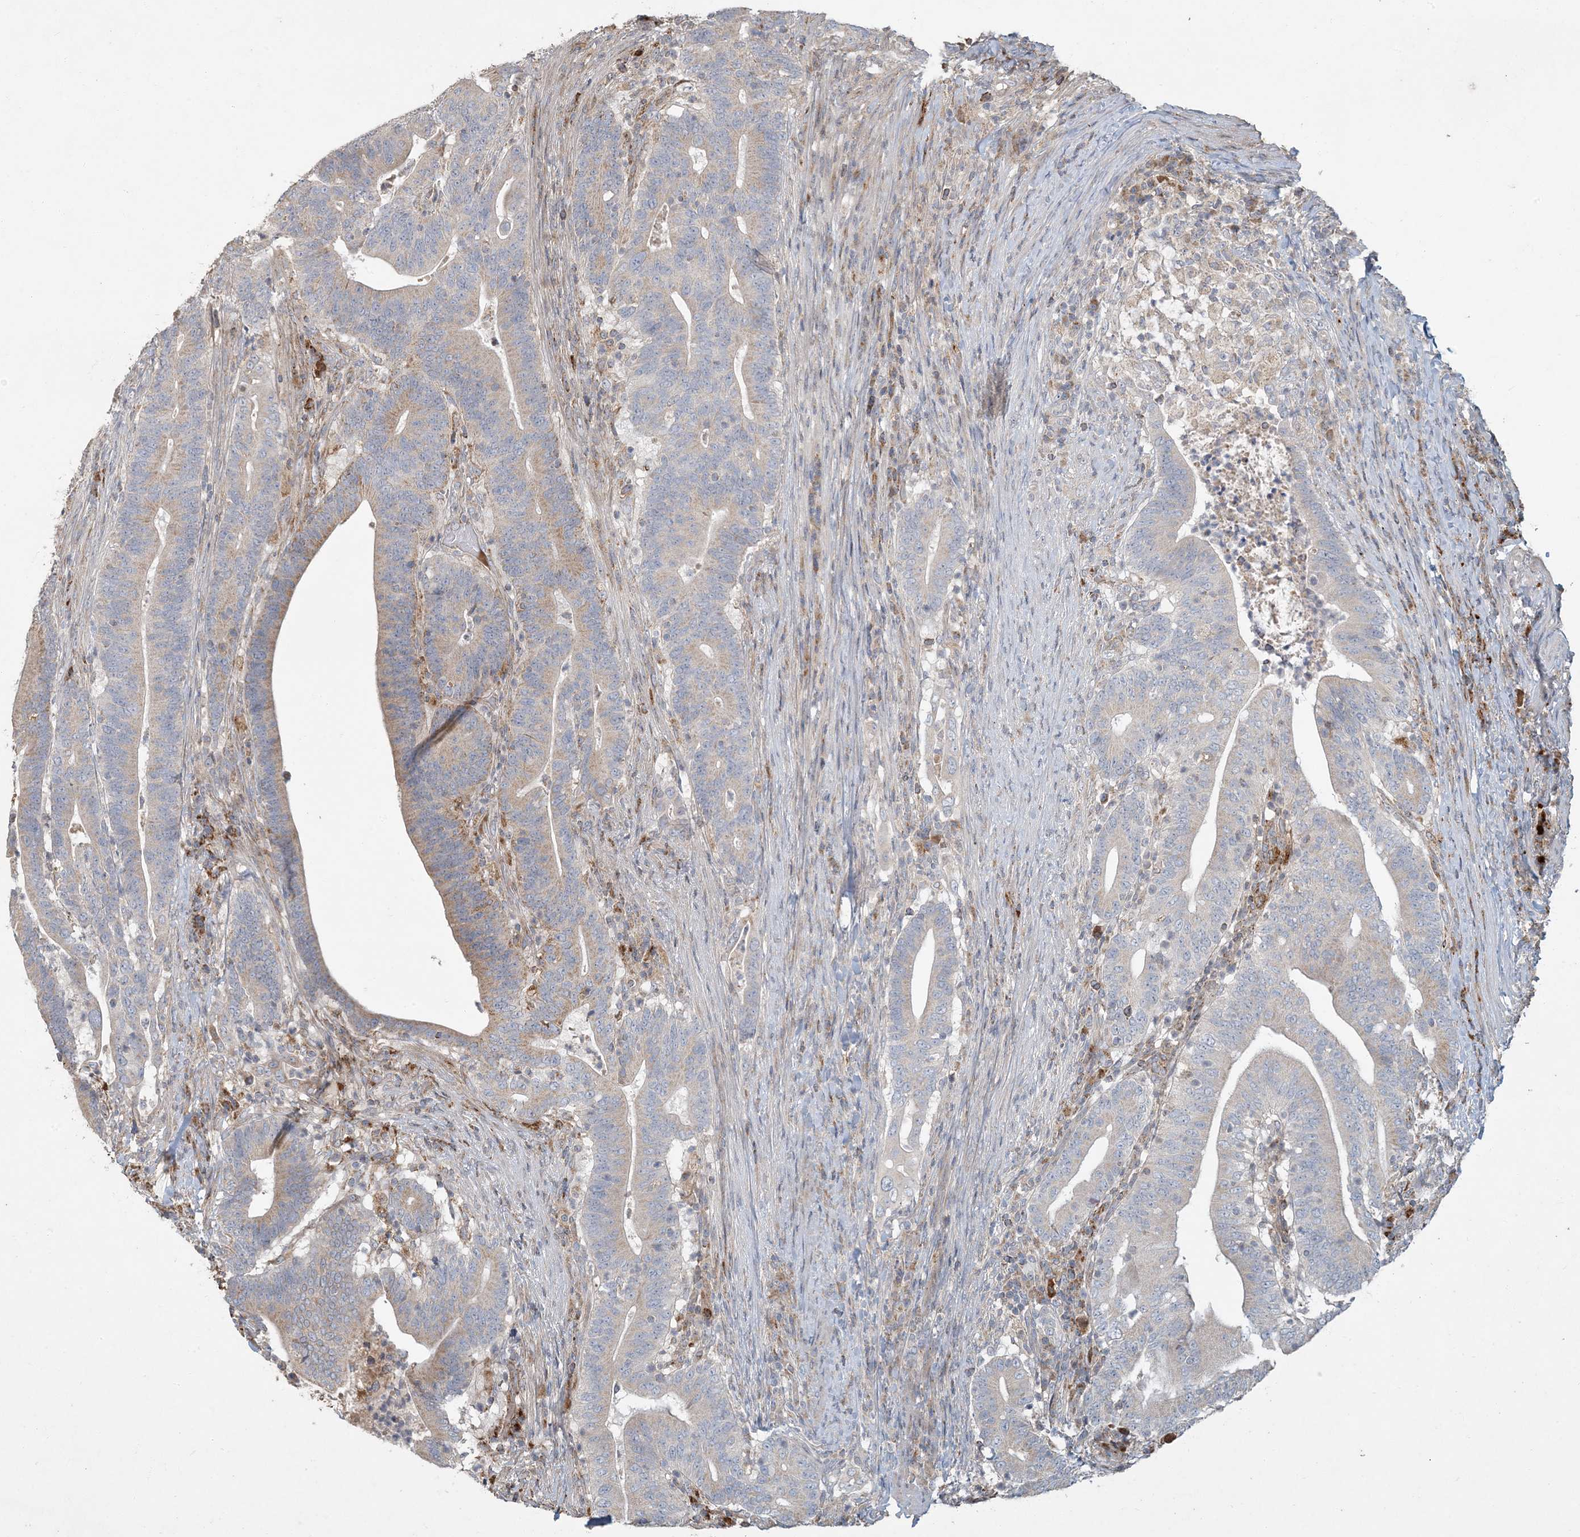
{"staining": {"intensity": "moderate", "quantity": "<25%", "location": "cytoplasmic/membranous"}, "tissue": "colorectal cancer", "cell_type": "Tumor cells", "image_type": "cancer", "snomed": [{"axis": "morphology", "description": "Adenocarcinoma, NOS"}, {"axis": "topography", "description": "Colon"}], "caption": "Approximately <25% of tumor cells in colorectal cancer show moderate cytoplasmic/membranous protein staining as visualized by brown immunohistochemical staining.", "gene": "LTN1", "patient": {"sex": "female", "age": 66}}